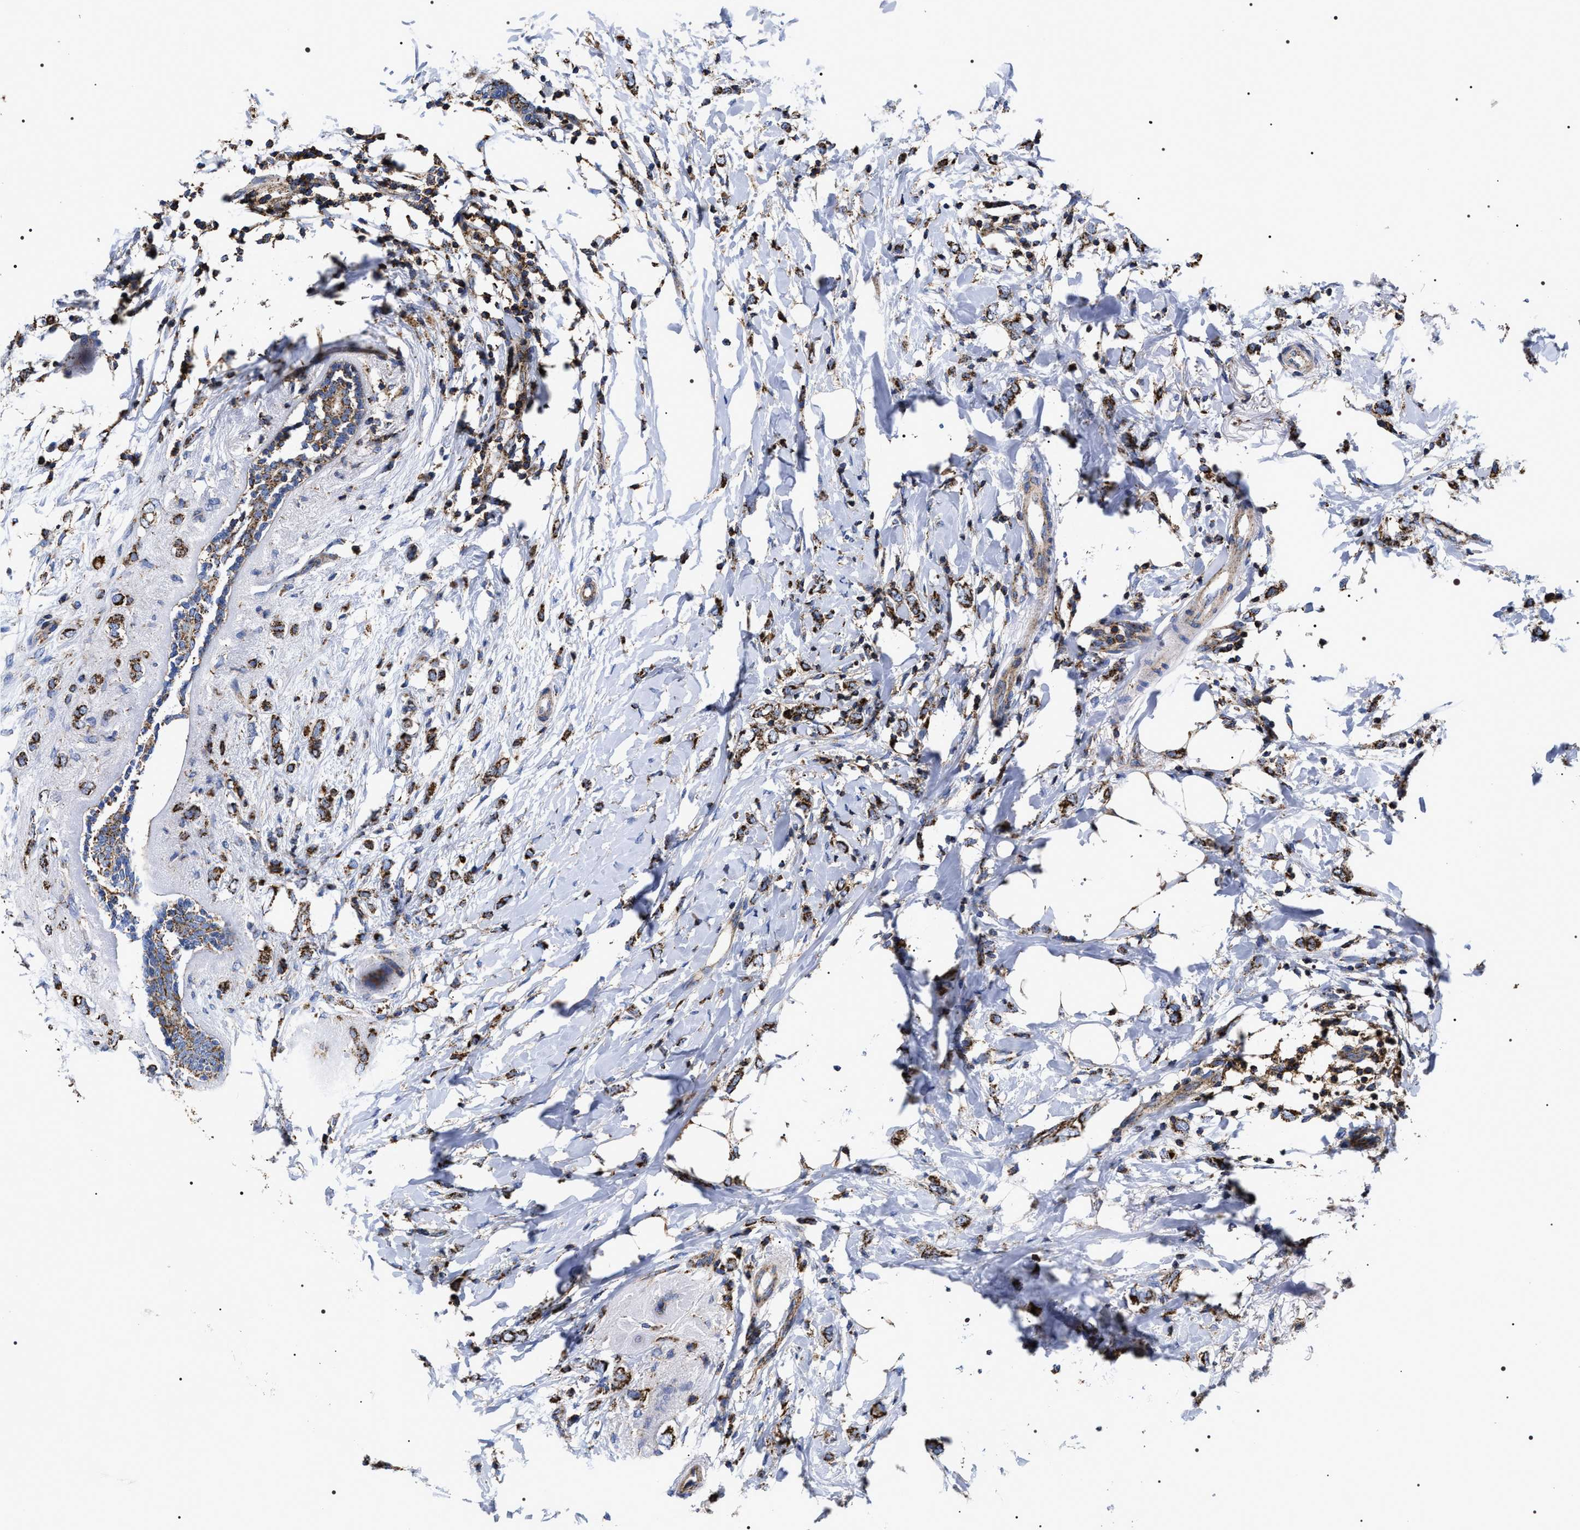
{"staining": {"intensity": "strong", "quantity": ">75%", "location": "cytoplasmic/membranous"}, "tissue": "breast cancer", "cell_type": "Tumor cells", "image_type": "cancer", "snomed": [{"axis": "morphology", "description": "Normal tissue, NOS"}, {"axis": "morphology", "description": "Lobular carcinoma"}, {"axis": "topography", "description": "Breast"}], "caption": "Immunohistochemical staining of human lobular carcinoma (breast) shows high levels of strong cytoplasmic/membranous staining in approximately >75% of tumor cells.", "gene": "COG5", "patient": {"sex": "female", "age": 47}}